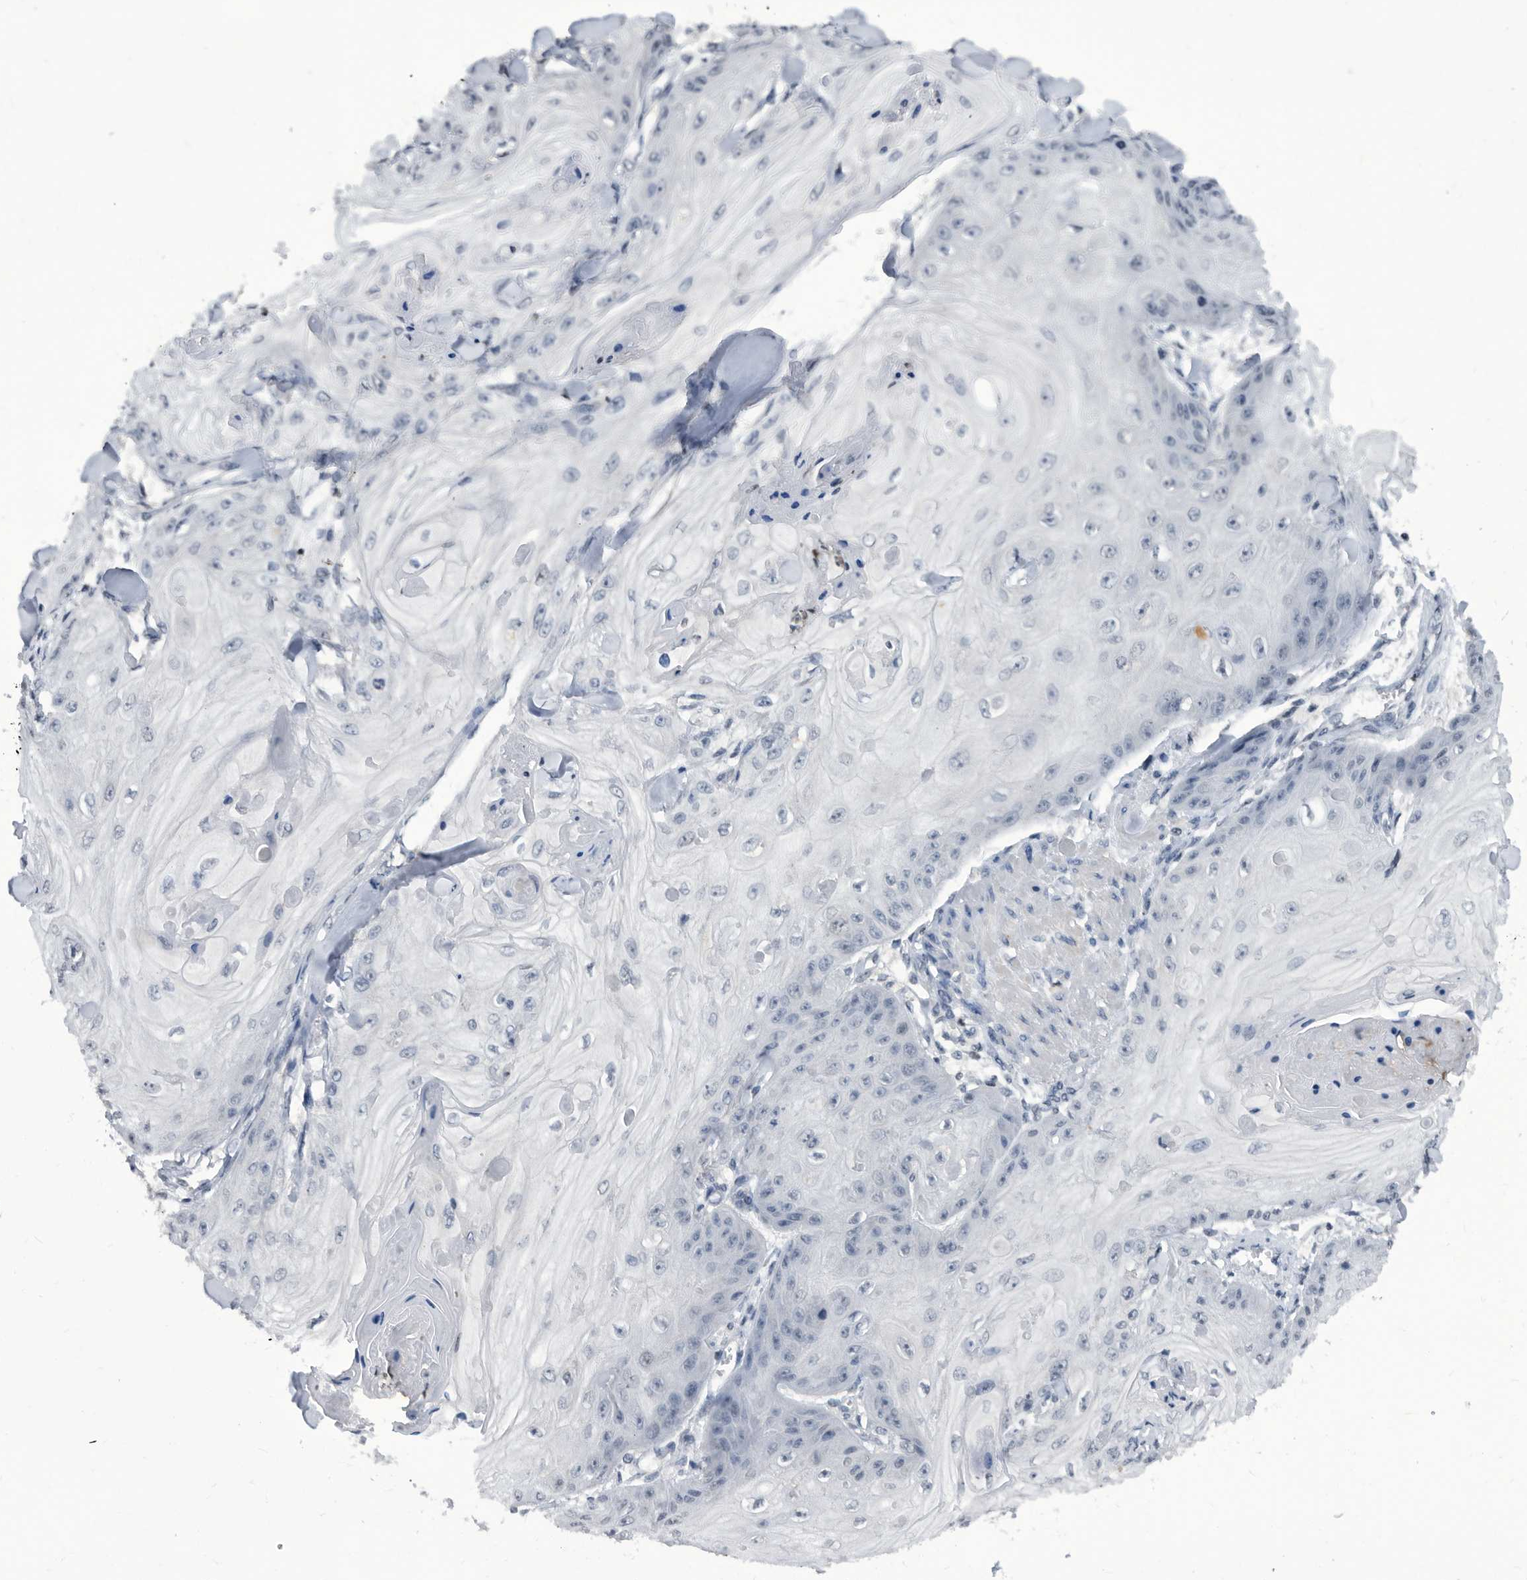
{"staining": {"intensity": "negative", "quantity": "none", "location": "none"}, "tissue": "skin cancer", "cell_type": "Tumor cells", "image_type": "cancer", "snomed": [{"axis": "morphology", "description": "Squamous cell carcinoma, NOS"}, {"axis": "topography", "description": "Skin"}], "caption": "This is a micrograph of immunohistochemistry (IHC) staining of skin squamous cell carcinoma, which shows no staining in tumor cells.", "gene": "TSTD1", "patient": {"sex": "male", "age": 74}}